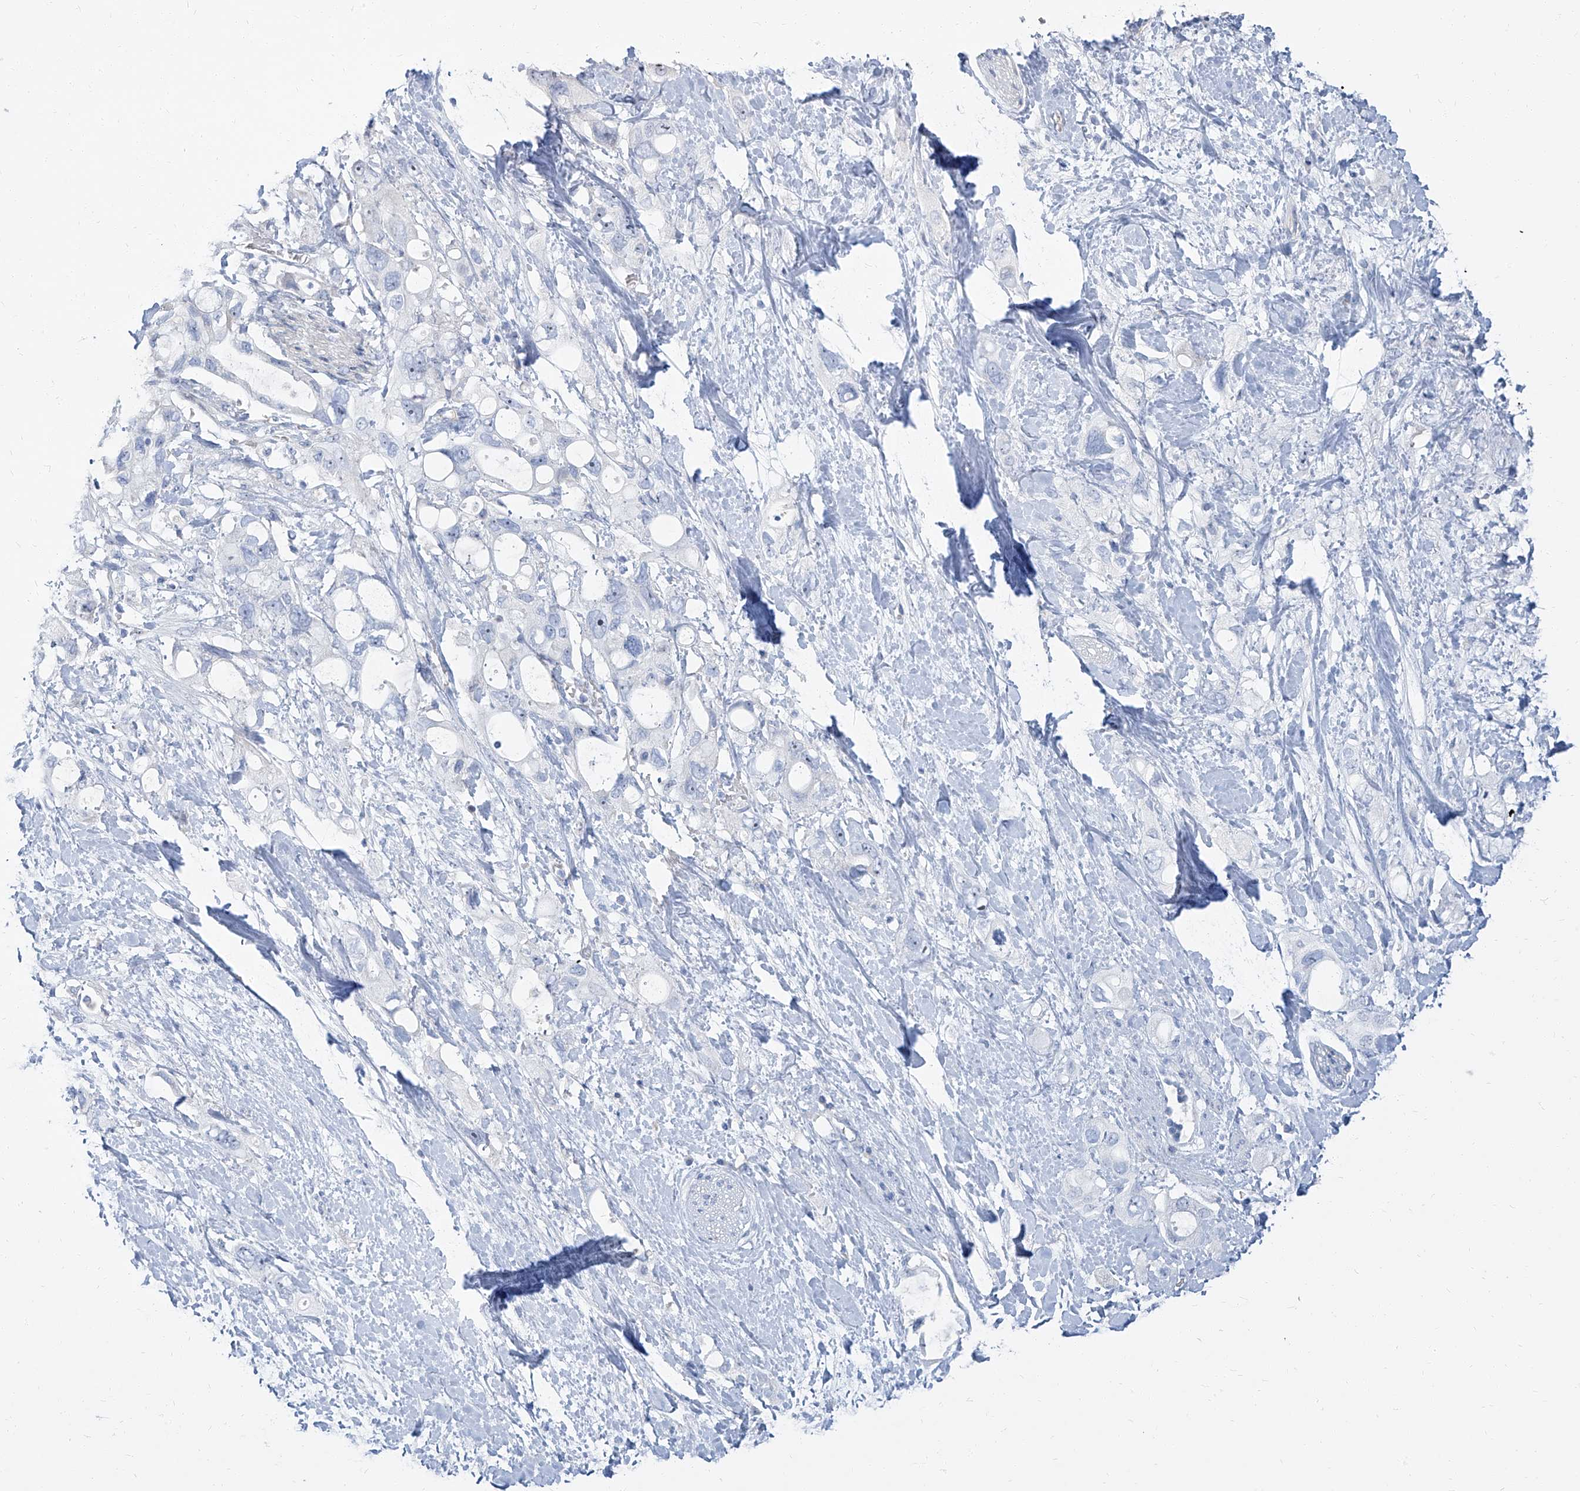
{"staining": {"intensity": "negative", "quantity": "none", "location": "none"}, "tissue": "pancreatic cancer", "cell_type": "Tumor cells", "image_type": "cancer", "snomed": [{"axis": "morphology", "description": "Adenocarcinoma, NOS"}, {"axis": "topography", "description": "Pancreas"}], "caption": "Immunohistochemistry (IHC) image of neoplastic tissue: pancreatic cancer stained with DAB (3,3'-diaminobenzidine) reveals no significant protein expression in tumor cells.", "gene": "TXLNB", "patient": {"sex": "female", "age": 56}}